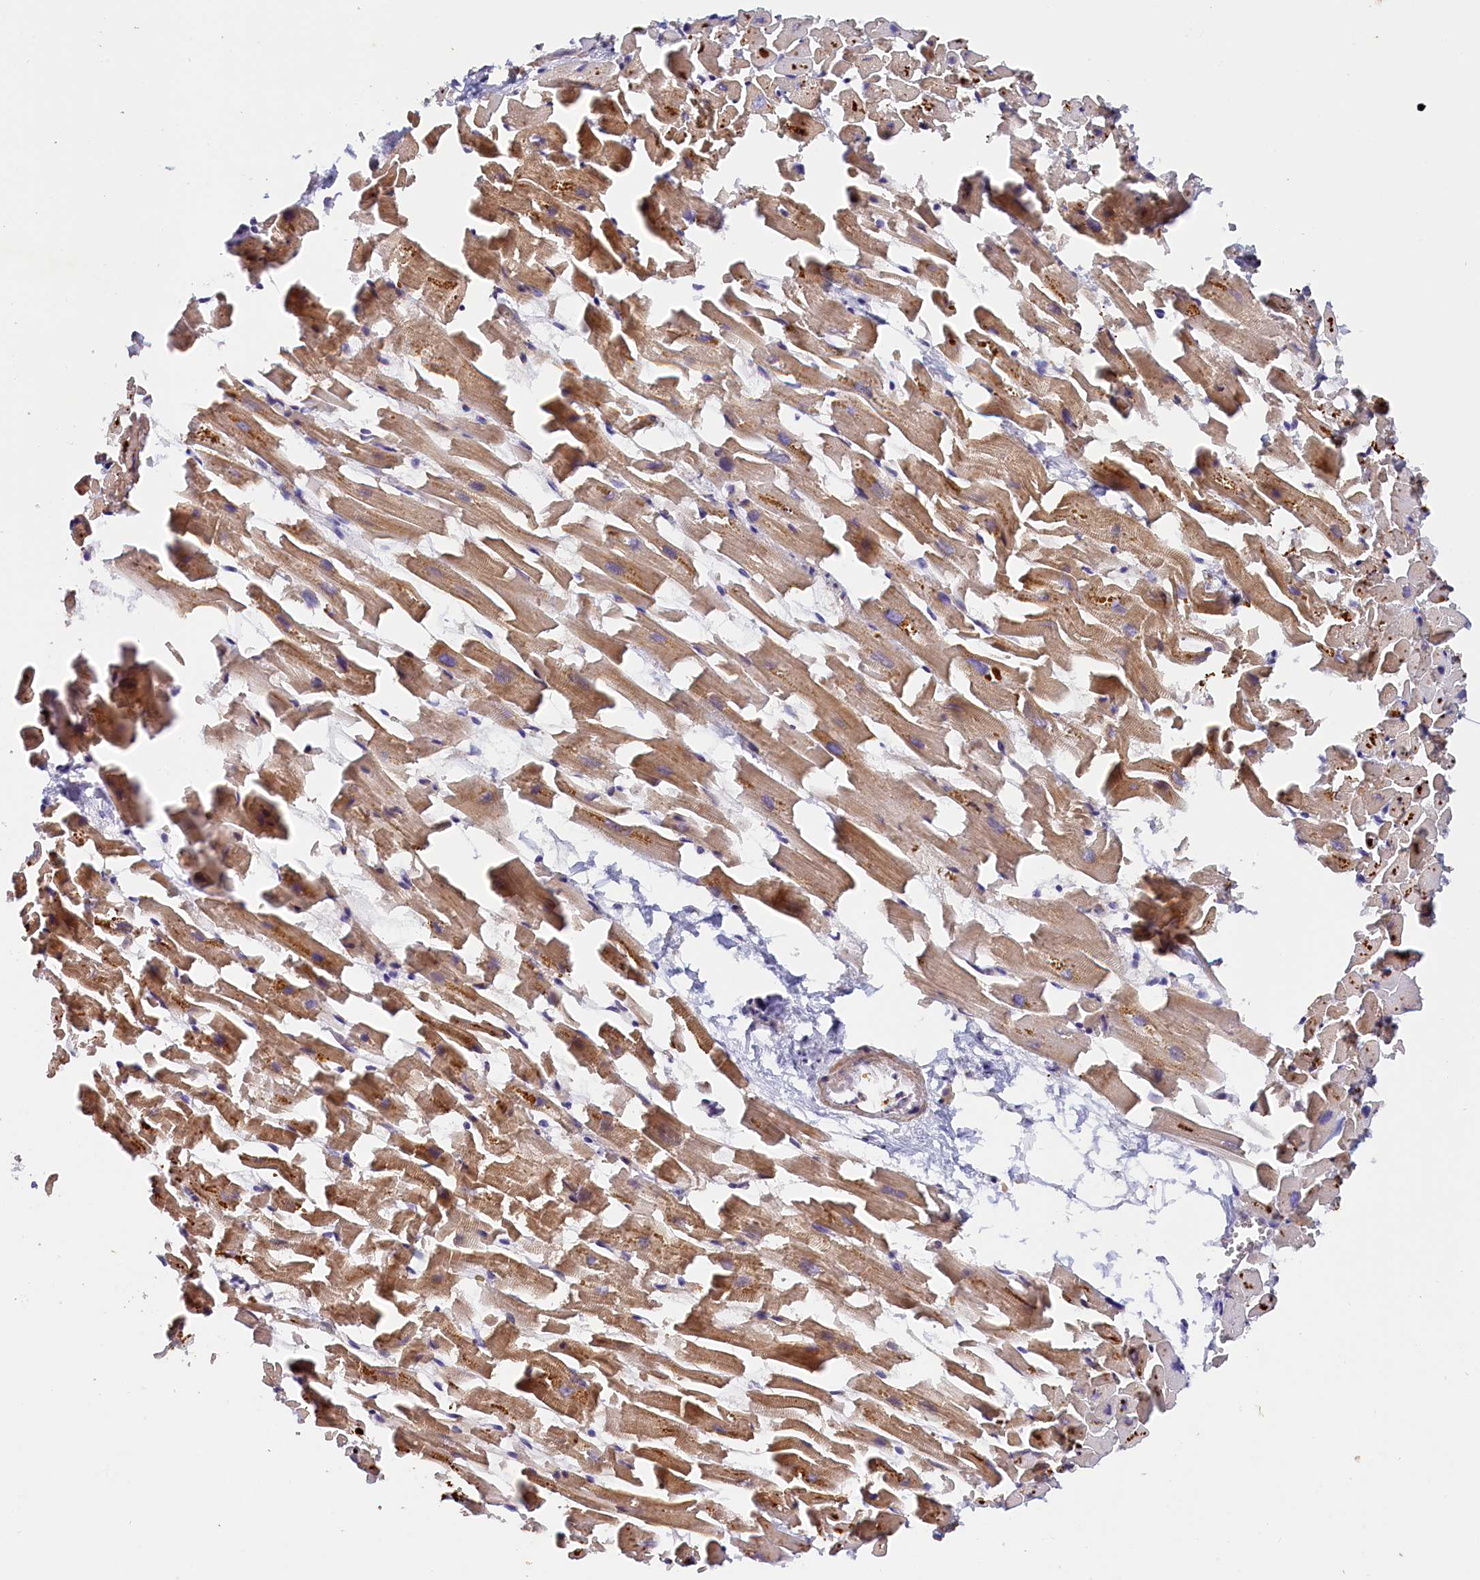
{"staining": {"intensity": "moderate", "quantity": ">75%", "location": "cytoplasmic/membranous"}, "tissue": "heart muscle", "cell_type": "Cardiomyocytes", "image_type": "normal", "snomed": [{"axis": "morphology", "description": "Normal tissue, NOS"}, {"axis": "topography", "description": "Heart"}], "caption": "High-power microscopy captured an immunohistochemistry photomicrograph of unremarkable heart muscle, revealing moderate cytoplasmic/membranous expression in approximately >75% of cardiomyocytes.", "gene": "TANGO6", "patient": {"sex": "female", "age": 64}}